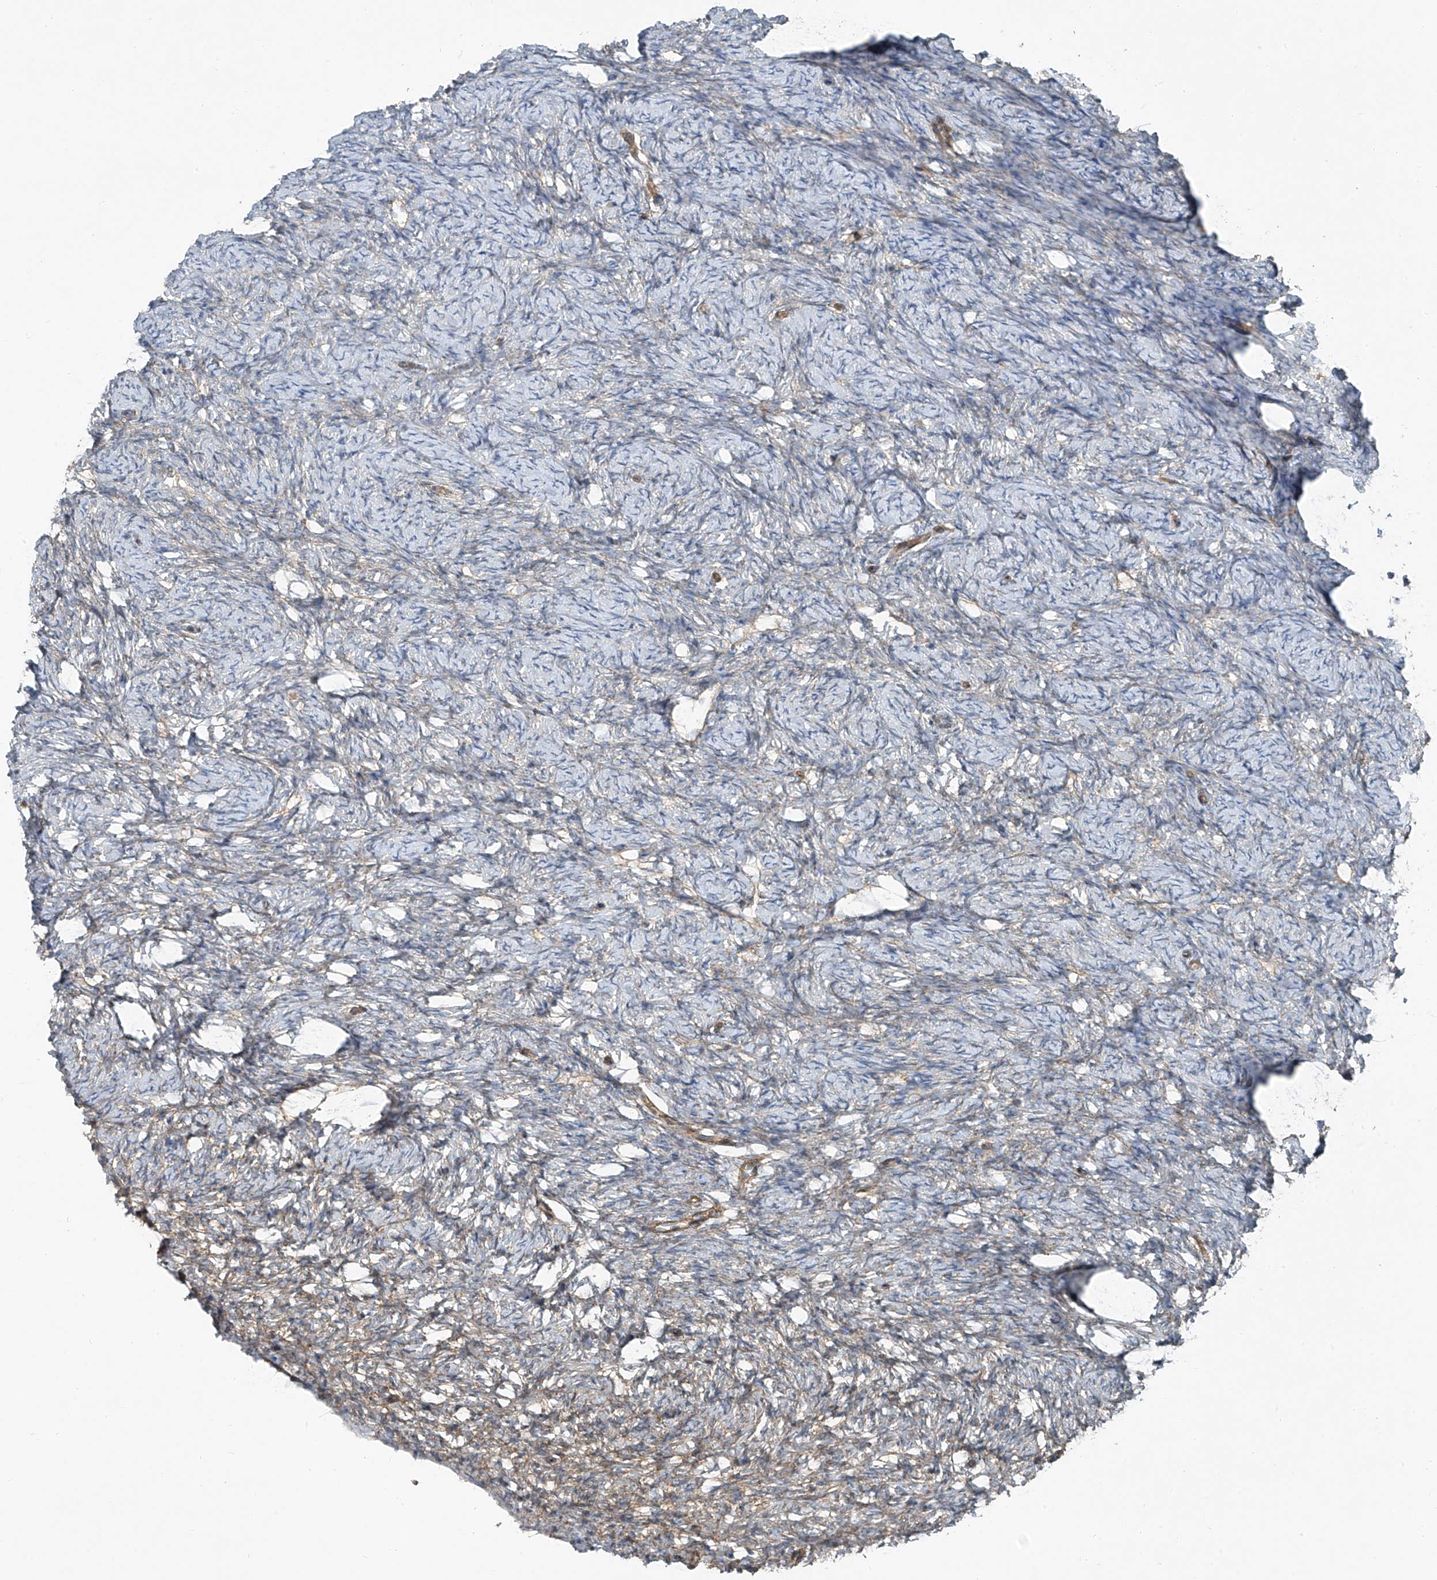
{"staining": {"intensity": "negative", "quantity": "none", "location": "none"}, "tissue": "ovary", "cell_type": "Ovarian stroma cells", "image_type": "normal", "snomed": [{"axis": "morphology", "description": "Normal tissue, NOS"}, {"axis": "morphology", "description": "Cyst, NOS"}, {"axis": "topography", "description": "Ovary"}], "caption": "DAB (3,3'-diaminobenzidine) immunohistochemical staining of benign human ovary reveals no significant staining in ovarian stroma cells. Nuclei are stained in blue.", "gene": "TNS2", "patient": {"sex": "female", "age": 33}}